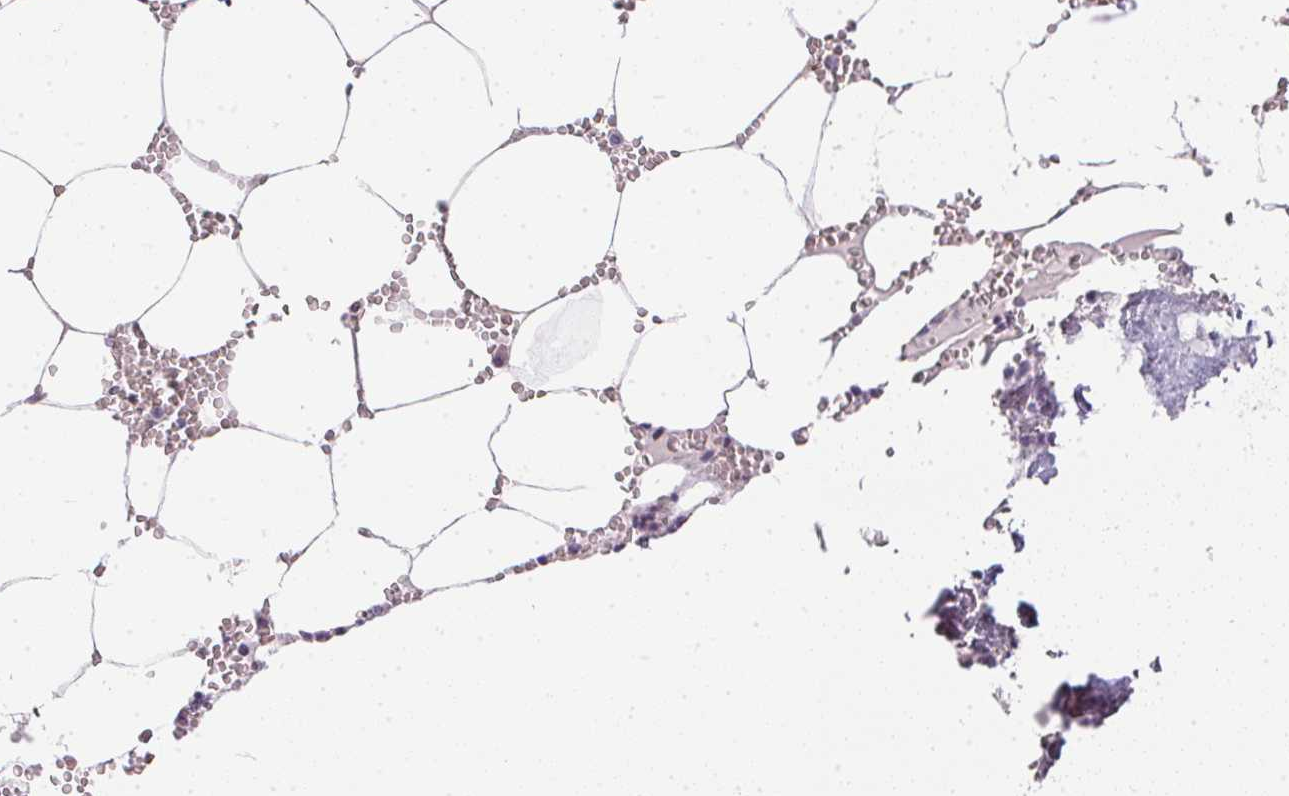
{"staining": {"intensity": "negative", "quantity": "none", "location": "none"}, "tissue": "bone marrow", "cell_type": "Hematopoietic cells", "image_type": "normal", "snomed": [{"axis": "morphology", "description": "Normal tissue, NOS"}, {"axis": "topography", "description": "Bone marrow"}], "caption": "There is no significant staining in hematopoietic cells of bone marrow. (Immunohistochemistry, brightfield microscopy, high magnification).", "gene": "PPY", "patient": {"sex": "male", "age": 54}}